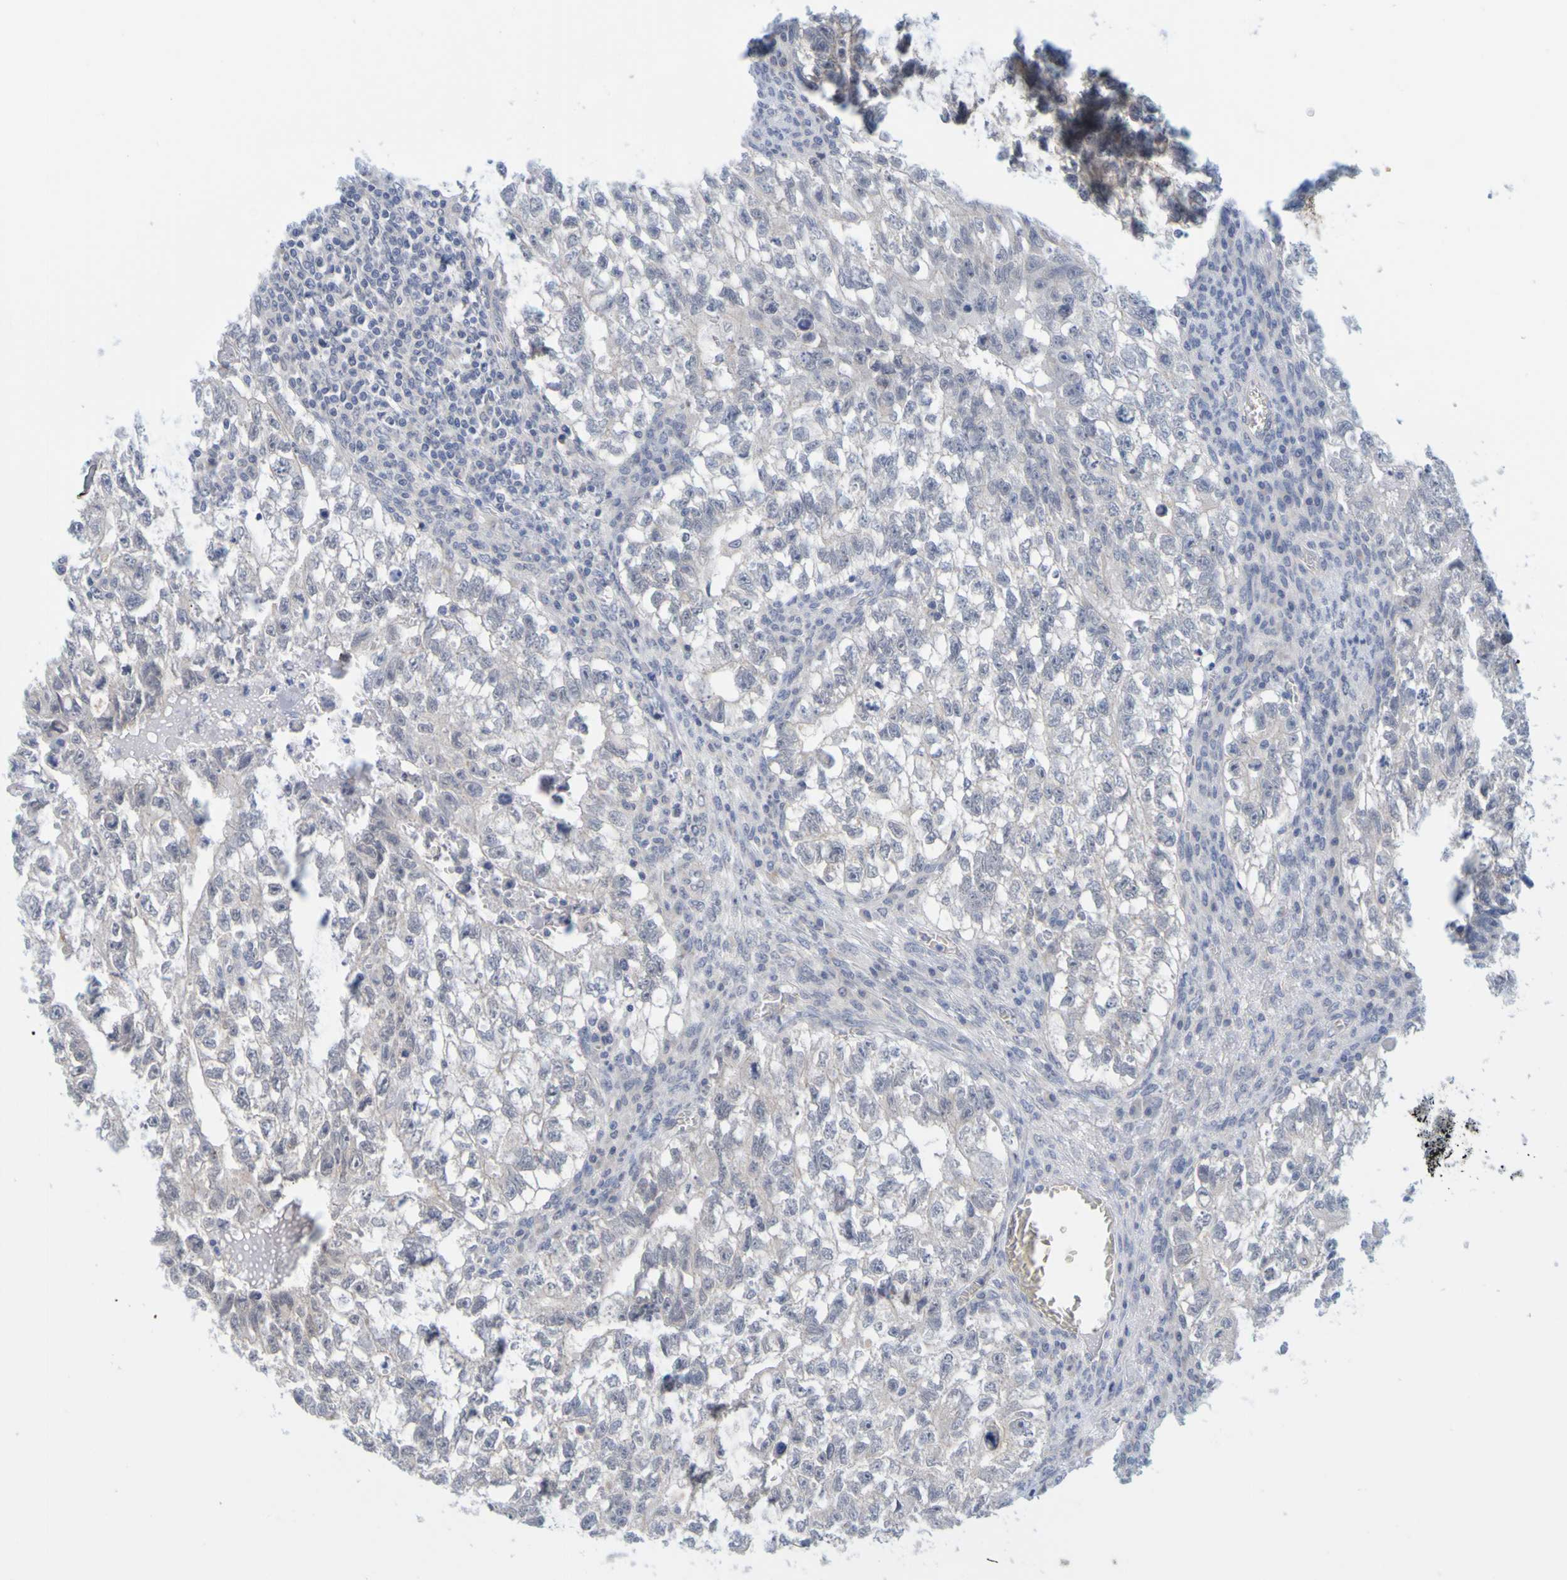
{"staining": {"intensity": "negative", "quantity": "none", "location": "none"}, "tissue": "testis cancer", "cell_type": "Tumor cells", "image_type": "cancer", "snomed": [{"axis": "morphology", "description": "Seminoma, NOS"}, {"axis": "morphology", "description": "Carcinoma, Embryonal, NOS"}, {"axis": "topography", "description": "Testis"}], "caption": "Histopathology image shows no protein positivity in tumor cells of testis embryonal carcinoma tissue. (DAB (3,3'-diaminobenzidine) immunohistochemistry (IHC), high magnification).", "gene": "ENDOU", "patient": {"sex": "male", "age": 38}}